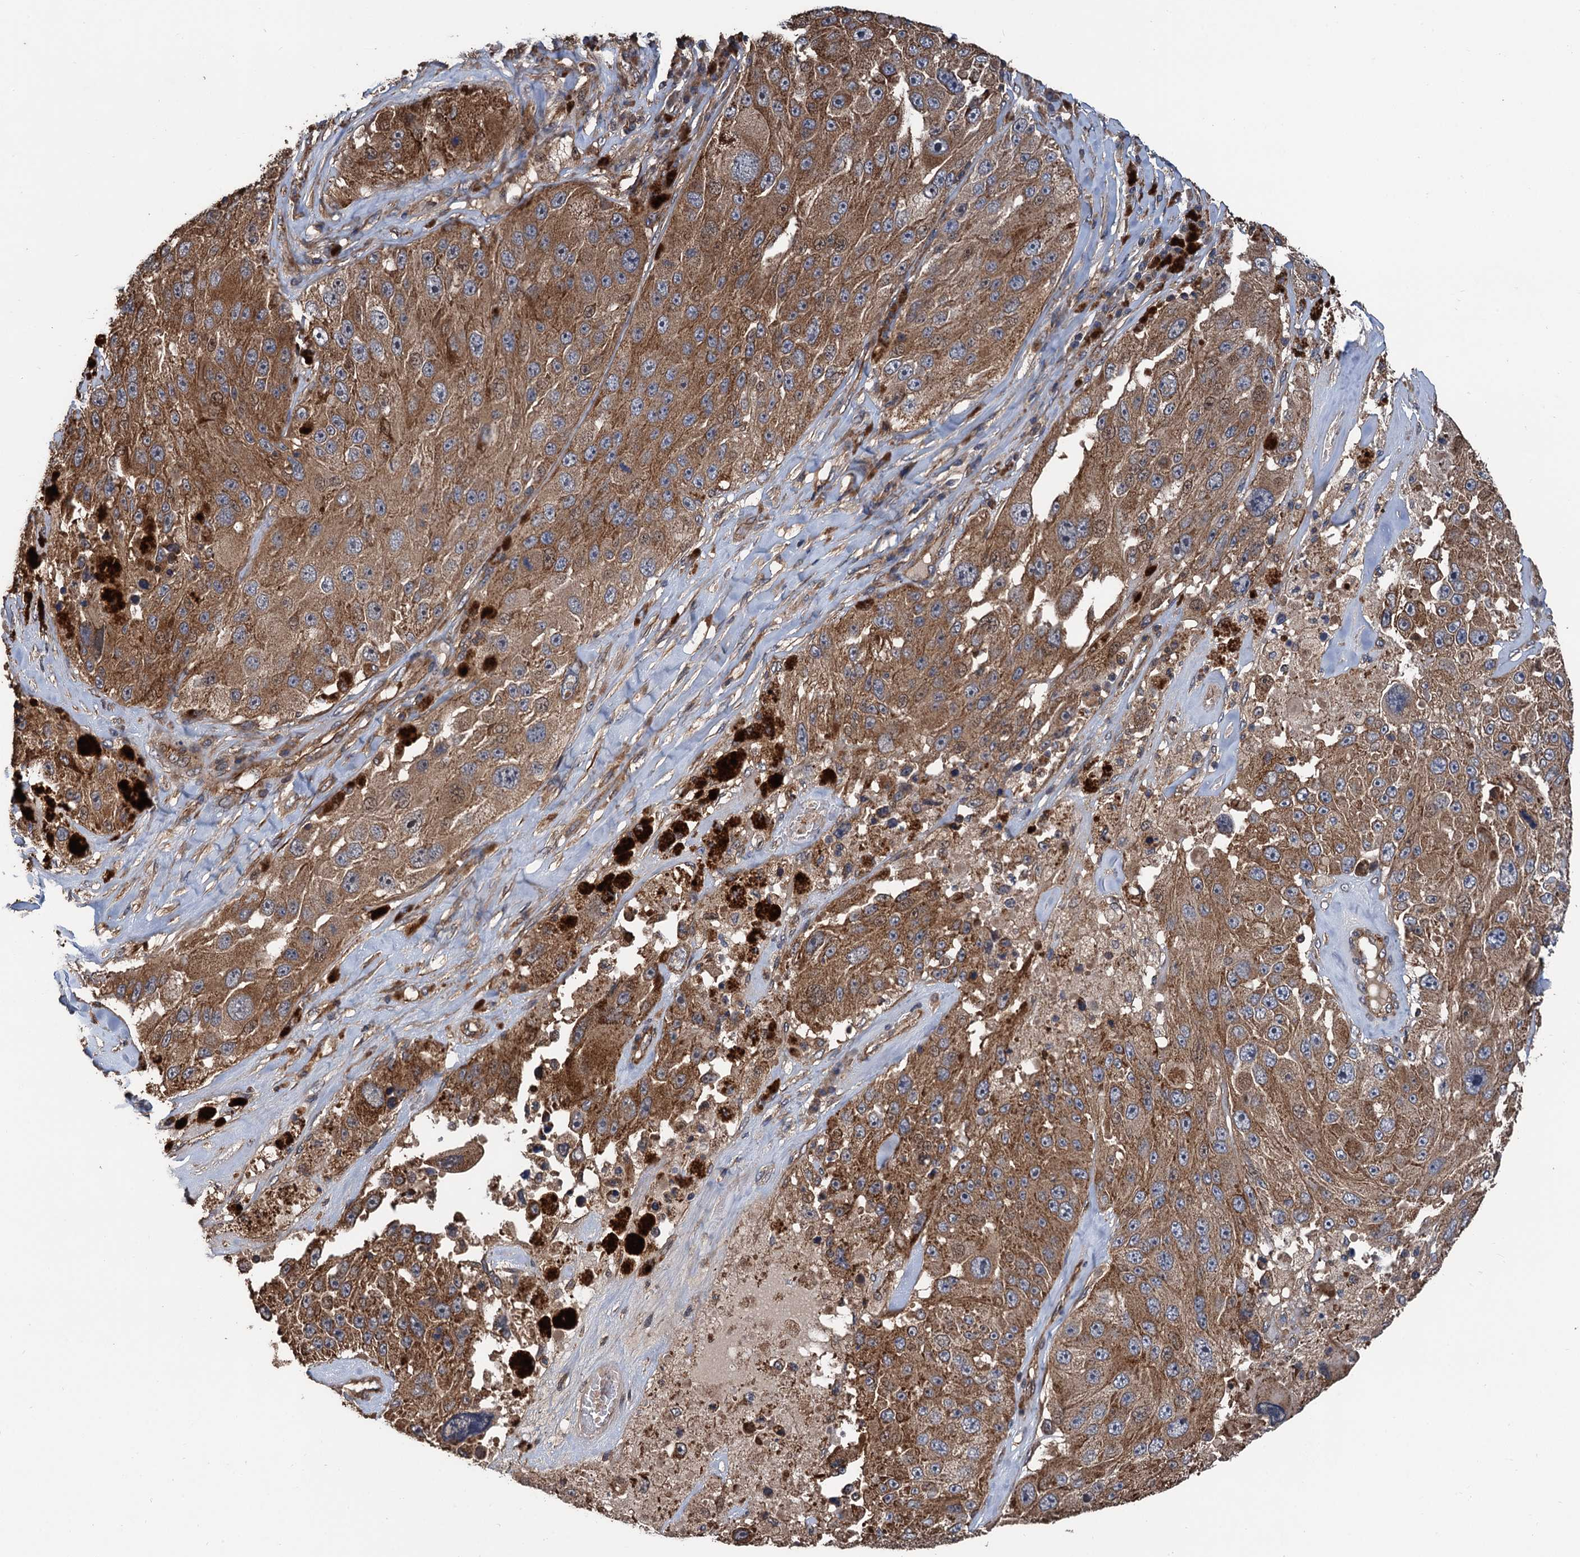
{"staining": {"intensity": "moderate", "quantity": ">75%", "location": "cytoplasmic/membranous"}, "tissue": "melanoma", "cell_type": "Tumor cells", "image_type": "cancer", "snomed": [{"axis": "morphology", "description": "Malignant melanoma, Metastatic site"}, {"axis": "topography", "description": "Lymph node"}], "caption": "Malignant melanoma (metastatic site) tissue exhibits moderate cytoplasmic/membranous positivity in about >75% of tumor cells", "gene": "PPP4R1", "patient": {"sex": "male", "age": 62}}